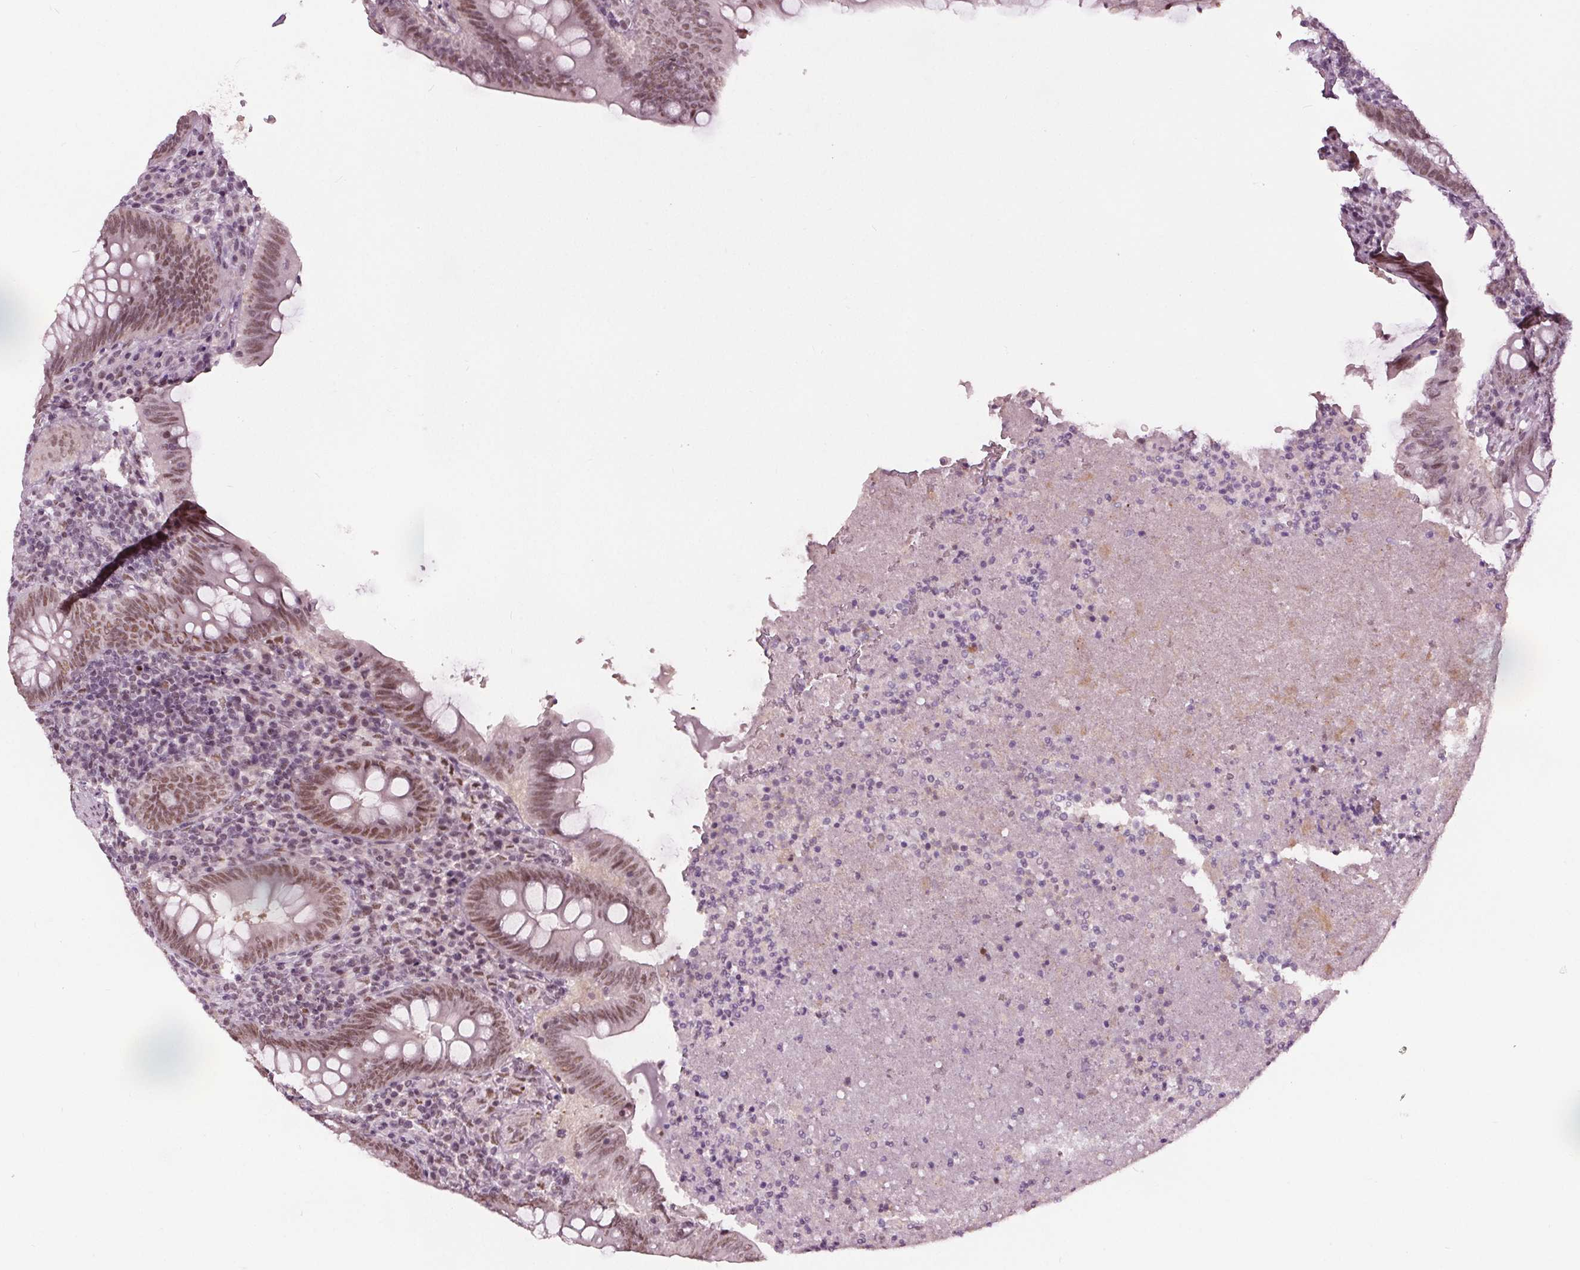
{"staining": {"intensity": "moderate", "quantity": ">75%", "location": "nuclear"}, "tissue": "appendix", "cell_type": "Glandular cells", "image_type": "normal", "snomed": [{"axis": "morphology", "description": "Normal tissue, NOS"}, {"axis": "topography", "description": "Appendix"}], "caption": "Immunohistochemical staining of unremarkable appendix exhibits medium levels of moderate nuclear staining in about >75% of glandular cells.", "gene": "IWS1", "patient": {"sex": "male", "age": 47}}